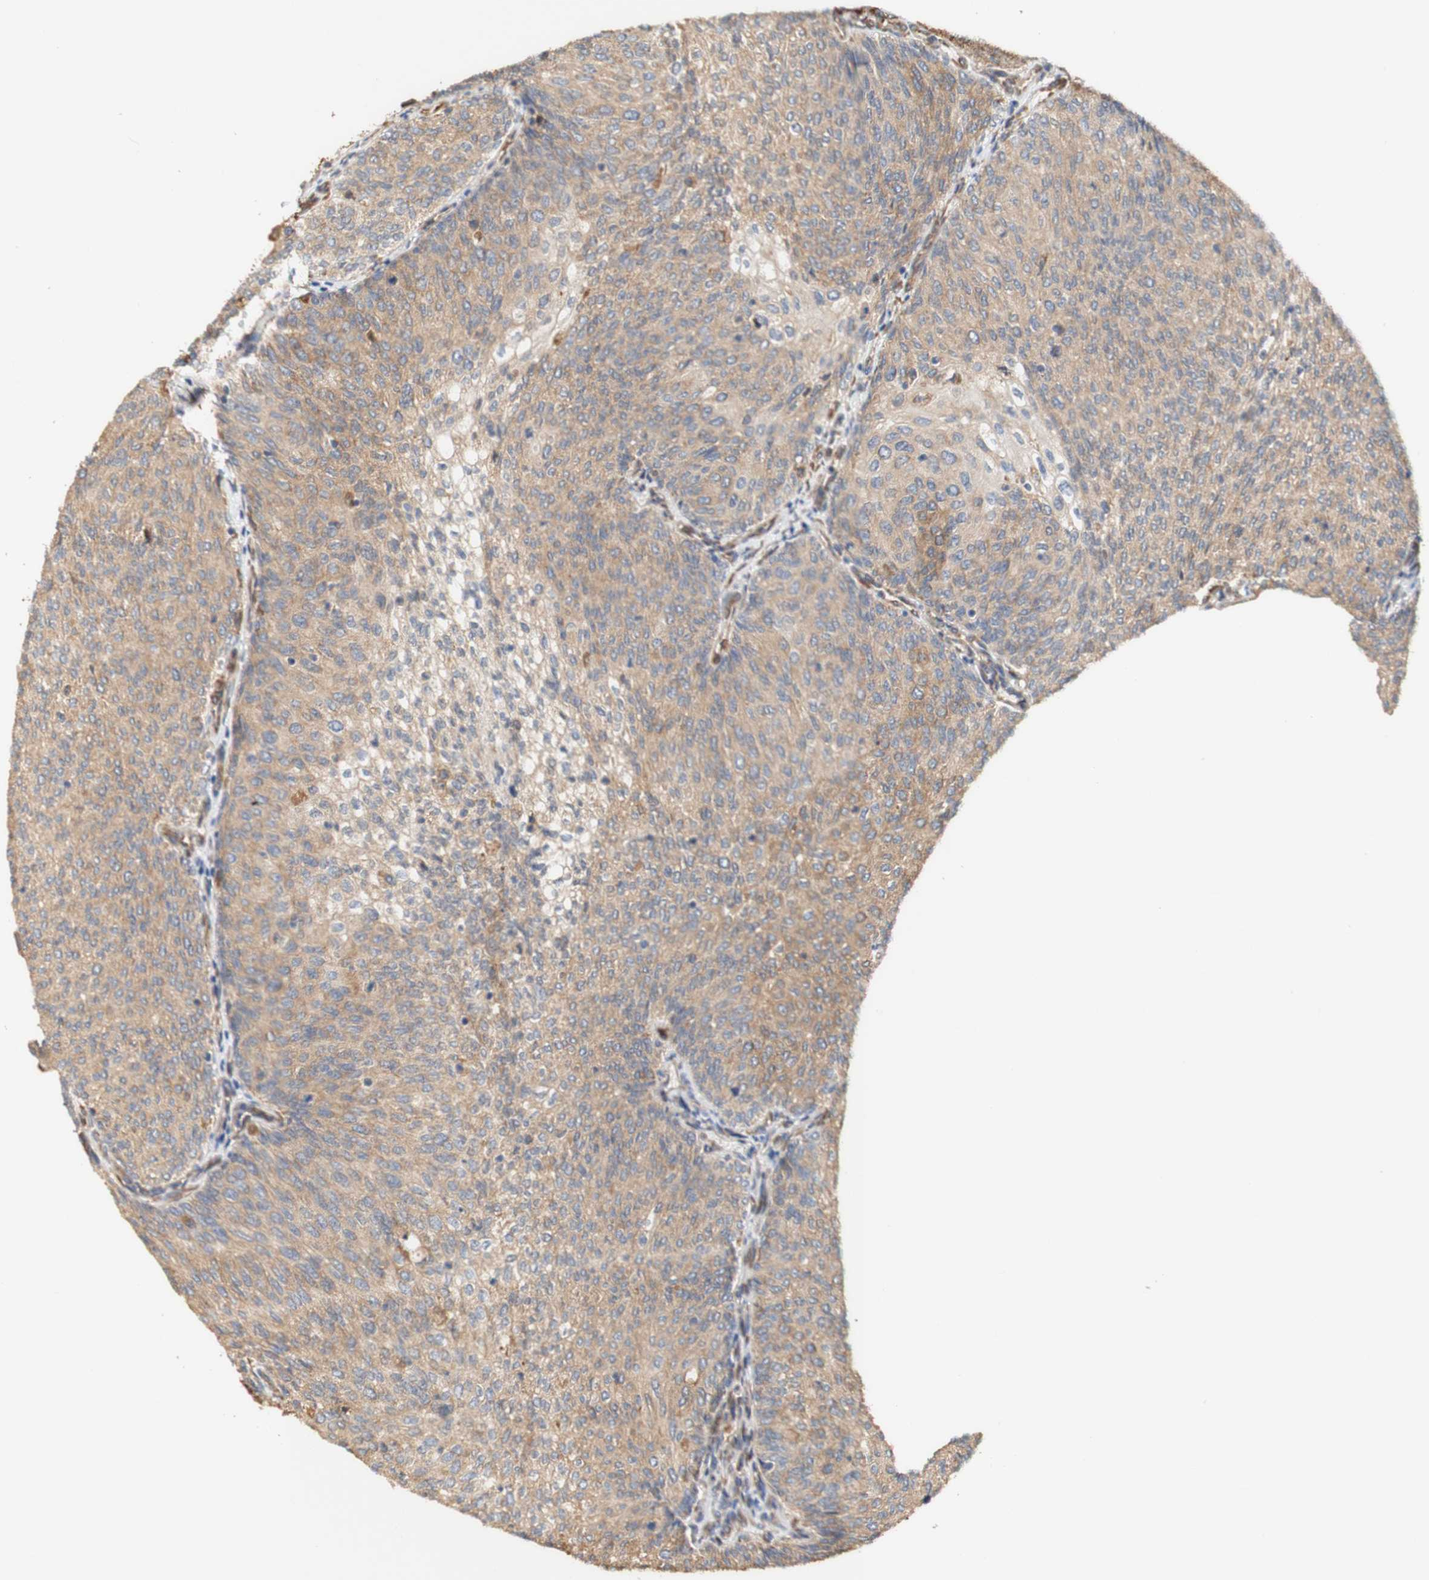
{"staining": {"intensity": "weak", "quantity": ">75%", "location": "cytoplasmic/membranous"}, "tissue": "urothelial cancer", "cell_type": "Tumor cells", "image_type": "cancer", "snomed": [{"axis": "morphology", "description": "Urothelial carcinoma, Low grade"}, {"axis": "topography", "description": "Urinary bladder"}], "caption": "A photomicrograph of urothelial cancer stained for a protein shows weak cytoplasmic/membranous brown staining in tumor cells. (IHC, brightfield microscopy, high magnification).", "gene": "EIF2AK4", "patient": {"sex": "female", "age": 79}}